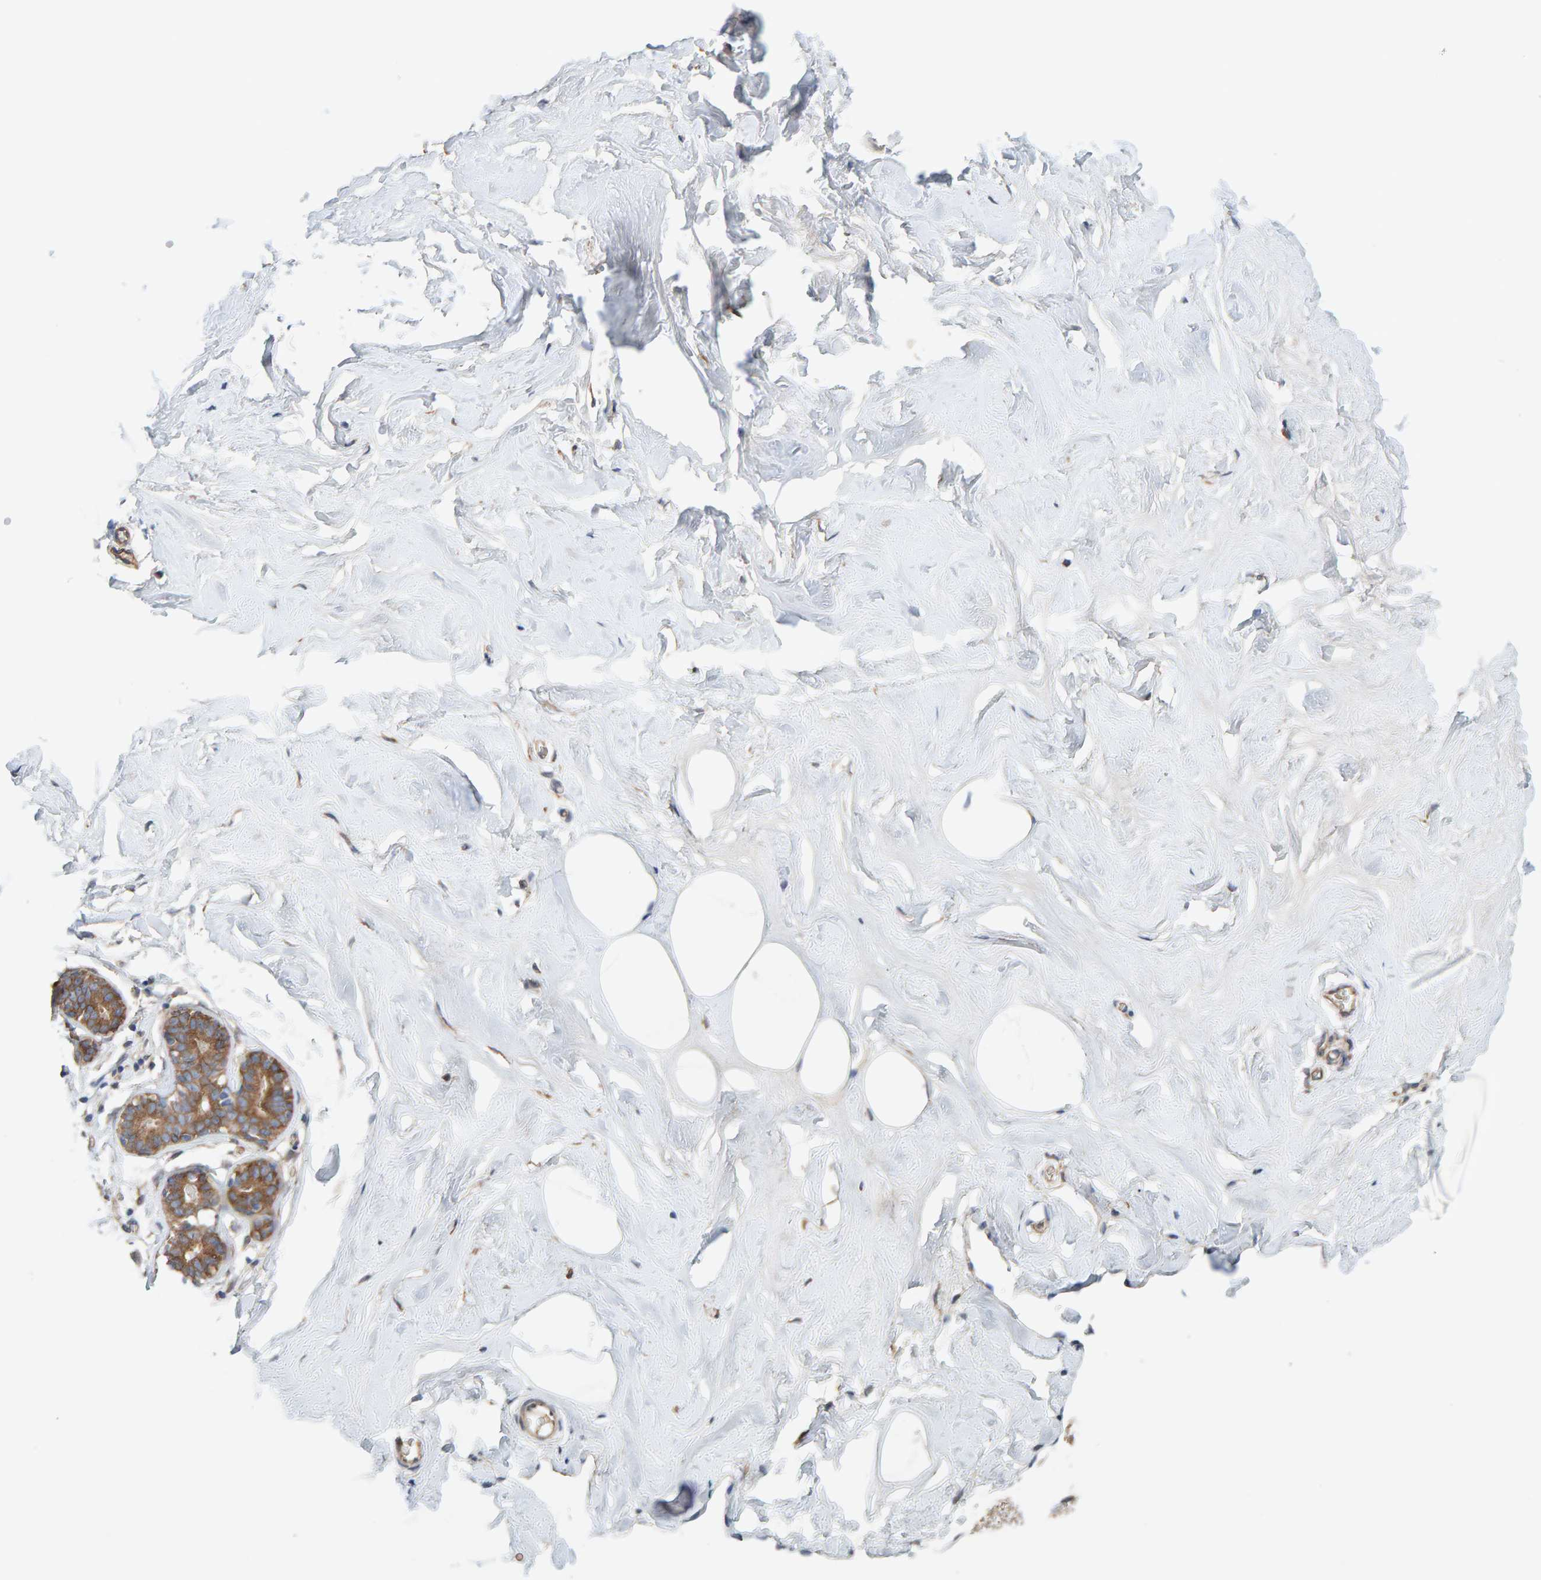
{"staining": {"intensity": "weak", "quantity": "25%-75%", "location": "cytoplasmic/membranous"}, "tissue": "adipose tissue", "cell_type": "Adipocytes", "image_type": "normal", "snomed": [{"axis": "morphology", "description": "Normal tissue, NOS"}, {"axis": "morphology", "description": "Fibrosis, NOS"}, {"axis": "topography", "description": "Breast"}, {"axis": "topography", "description": "Adipose tissue"}], "caption": "Approximately 25%-75% of adipocytes in benign adipose tissue exhibit weak cytoplasmic/membranous protein staining as visualized by brown immunohistochemical staining.", "gene": "LRSAM1", "patient": {"sex": "female", "age": 39}}